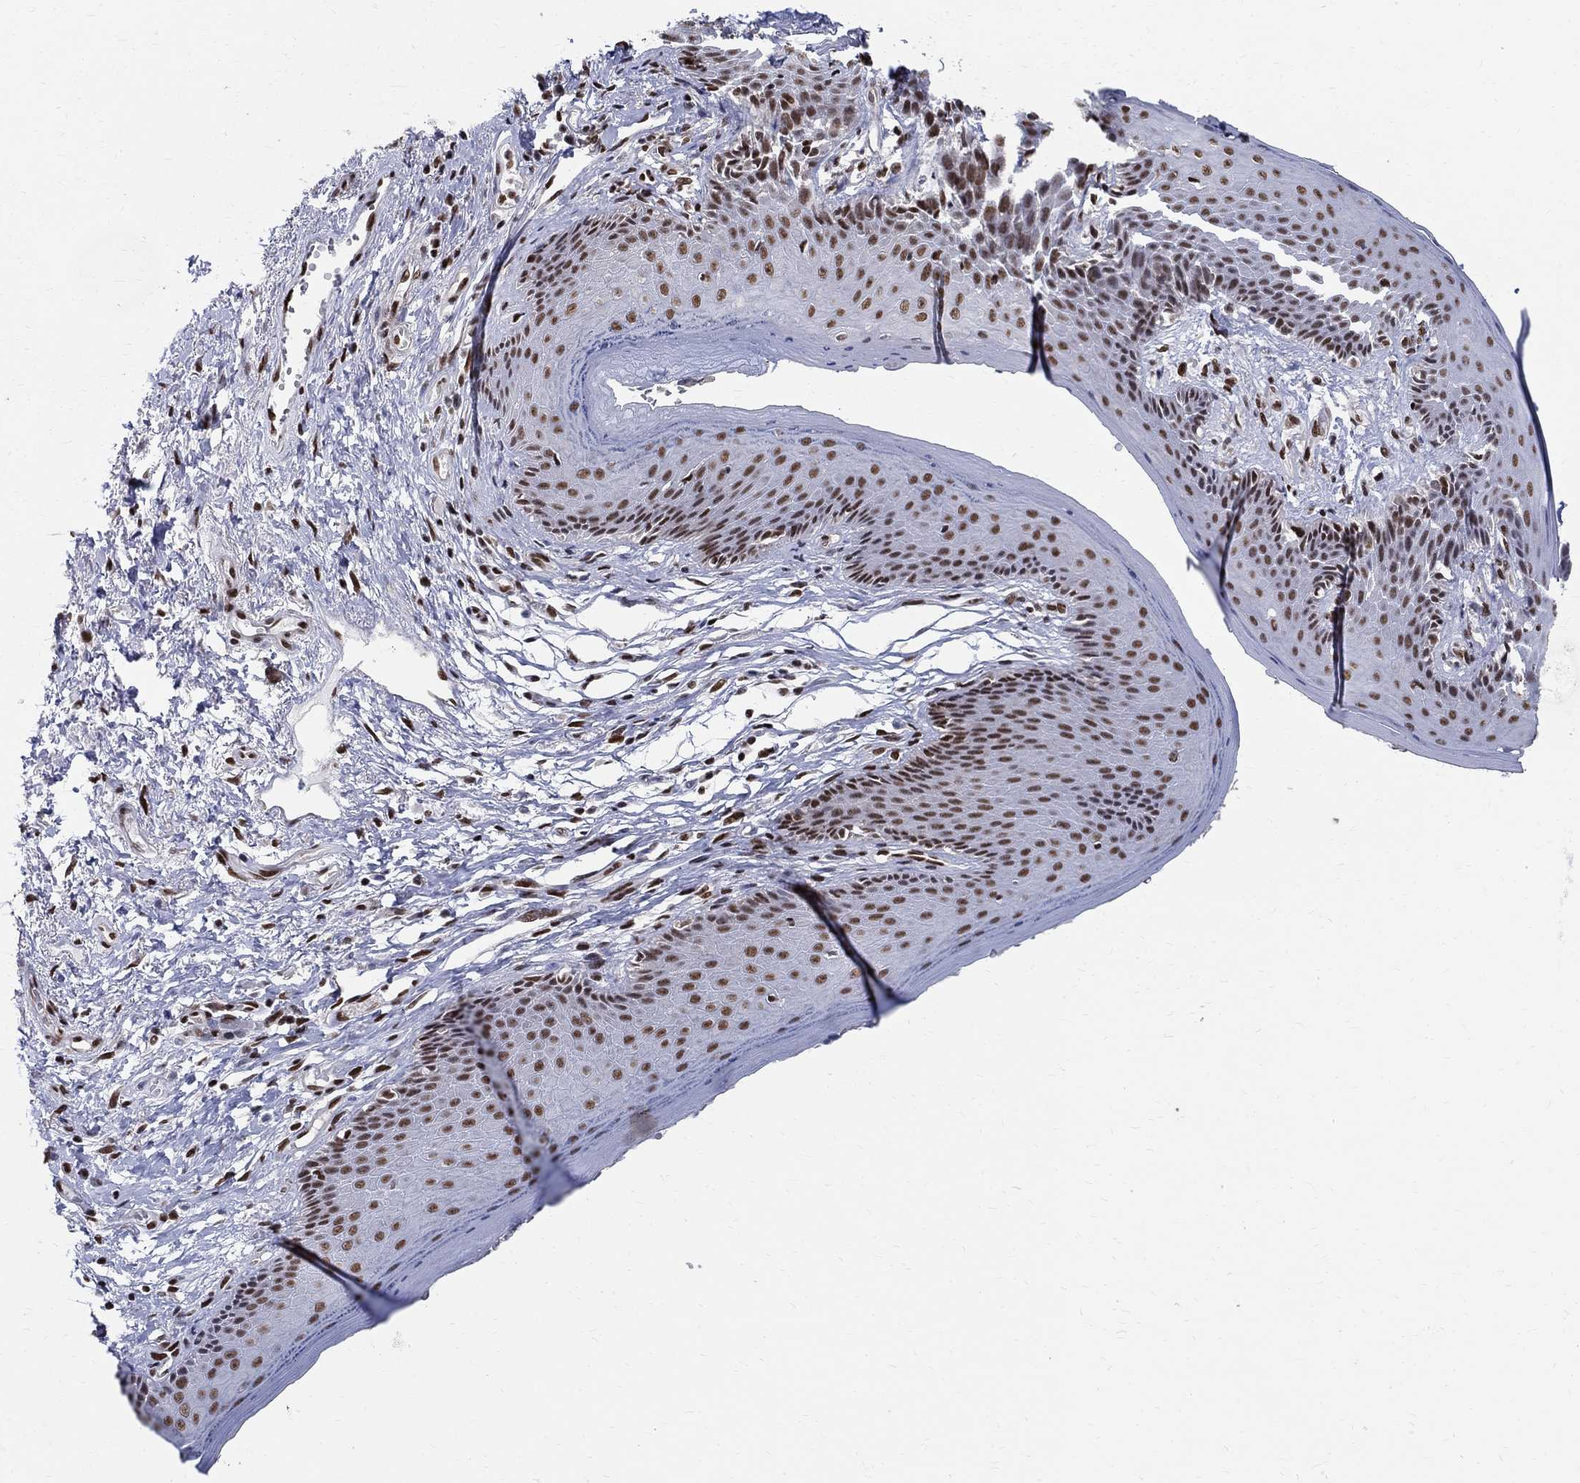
{"staining": {"intensity": "moderate", "quantity": ">75%", "location": "nuclear"}, "tissue": "skin", "cell_type": "Epidermal cells", "image_type": "normal", "snomed": [{"axis": "morphology", "description": "Normal tissue, NOS"}, {"axis": "morphology", "description": "Adenocarcinoma, NOS"}, {"axis": "topography", "description": "Rectum"}, {"axis": "topography", "description": "Anal"}], "caption": "Human skin stained with a brown dye displays moderate nuclear positive positivity in approximately >75% of epidermal cells.", "gene": "FBXO16", "patient": {"sex": "female", "age": 68}}